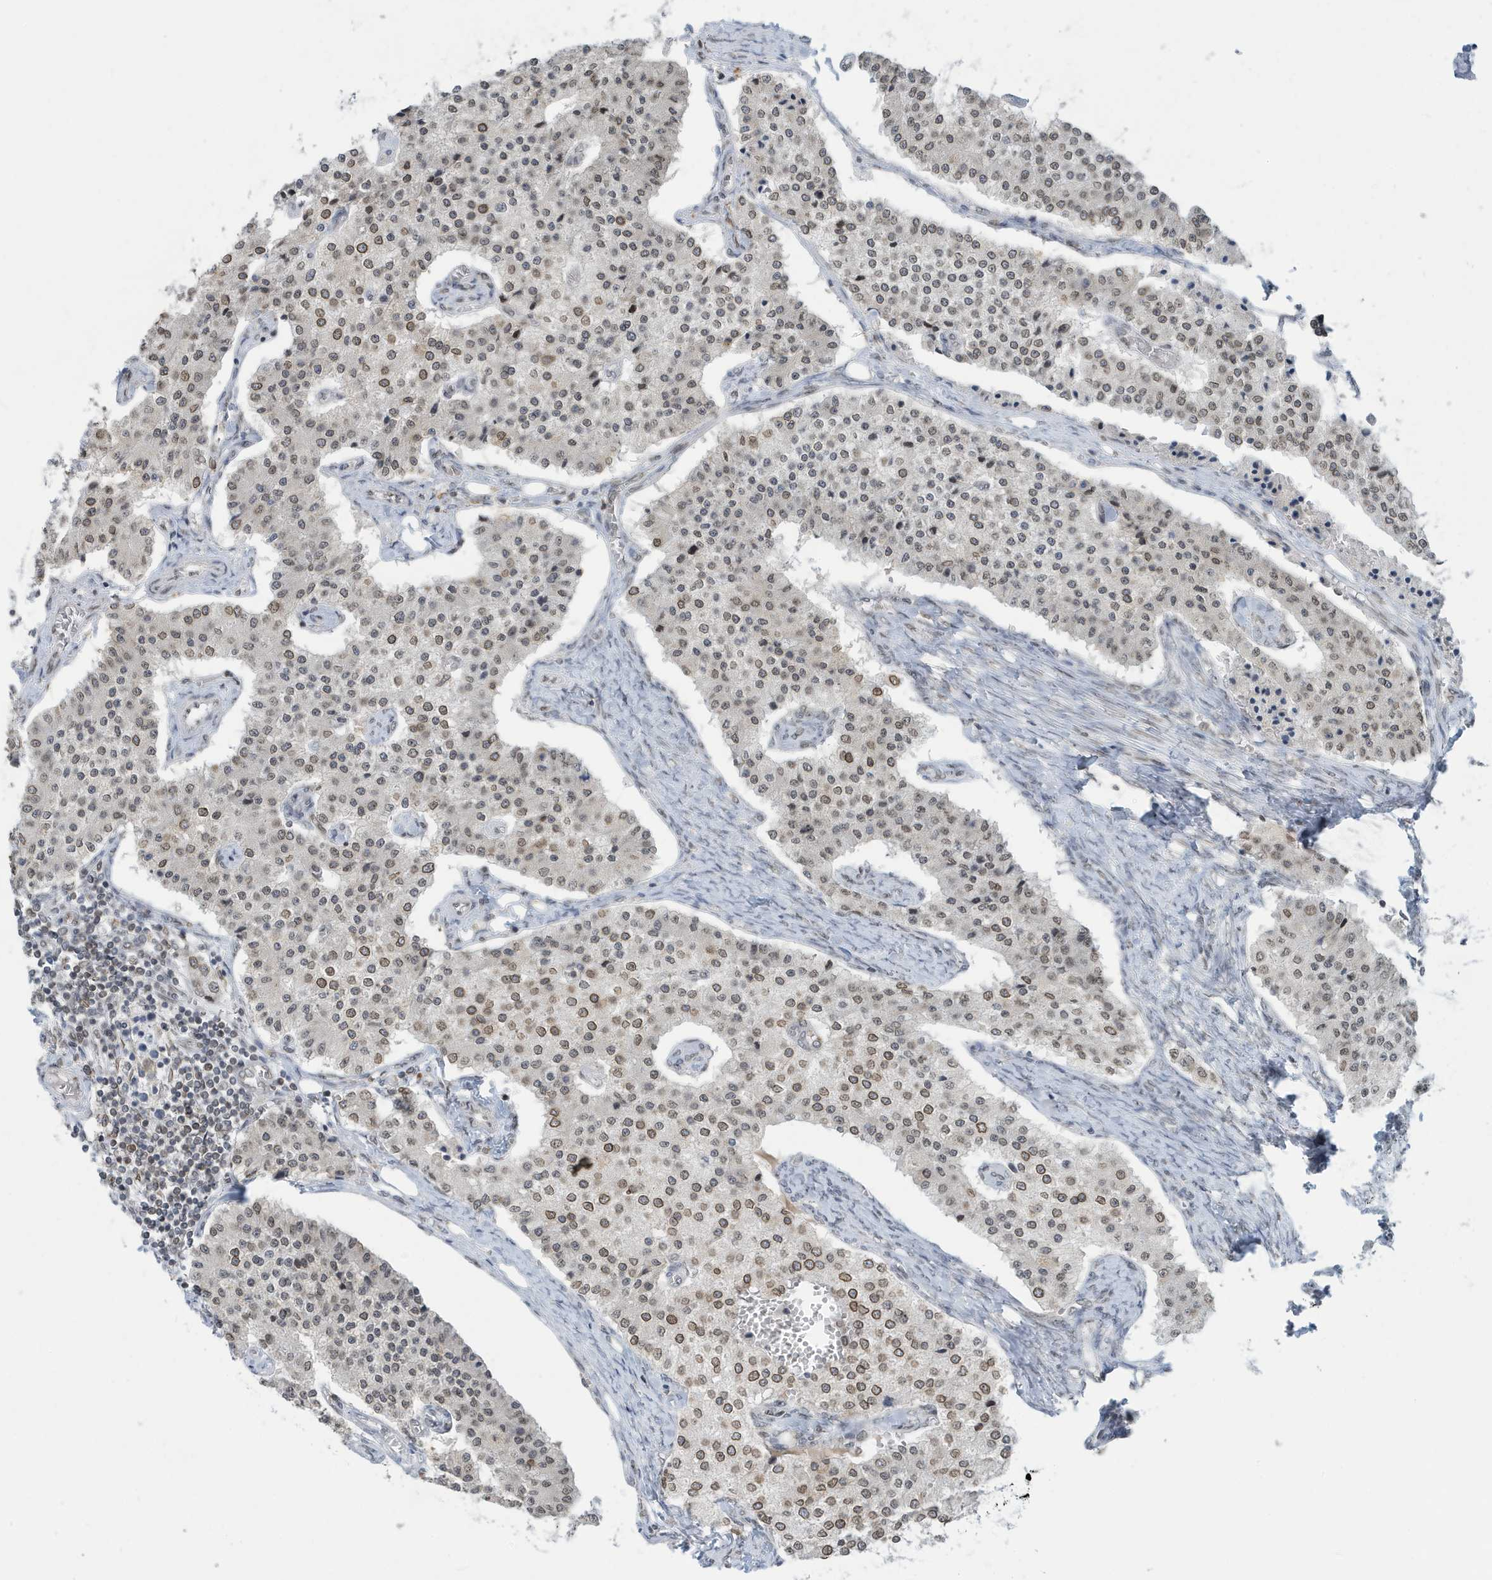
{"staining": {"intensity": "moderate", "quantity": ">75%", "location": "nuclear"}, "tissue": "carcinoid", "cell_type": "Tumor cells", "image_type": "cancer", "snomed": [{"axis": "morphology", "description": "Carcinoid, malignant, NOS"}, {"axis": "topography", "description": "Colon"}], "caption": "DAB (3,3'-diaminobenzidine) immunohistochemical staining of carcinoid reveals moderate nuclear protein expression in approximately >75% of tumor cells.", "gene": "PCYT1A", "patient": {"sex": "female", "age": 52}}